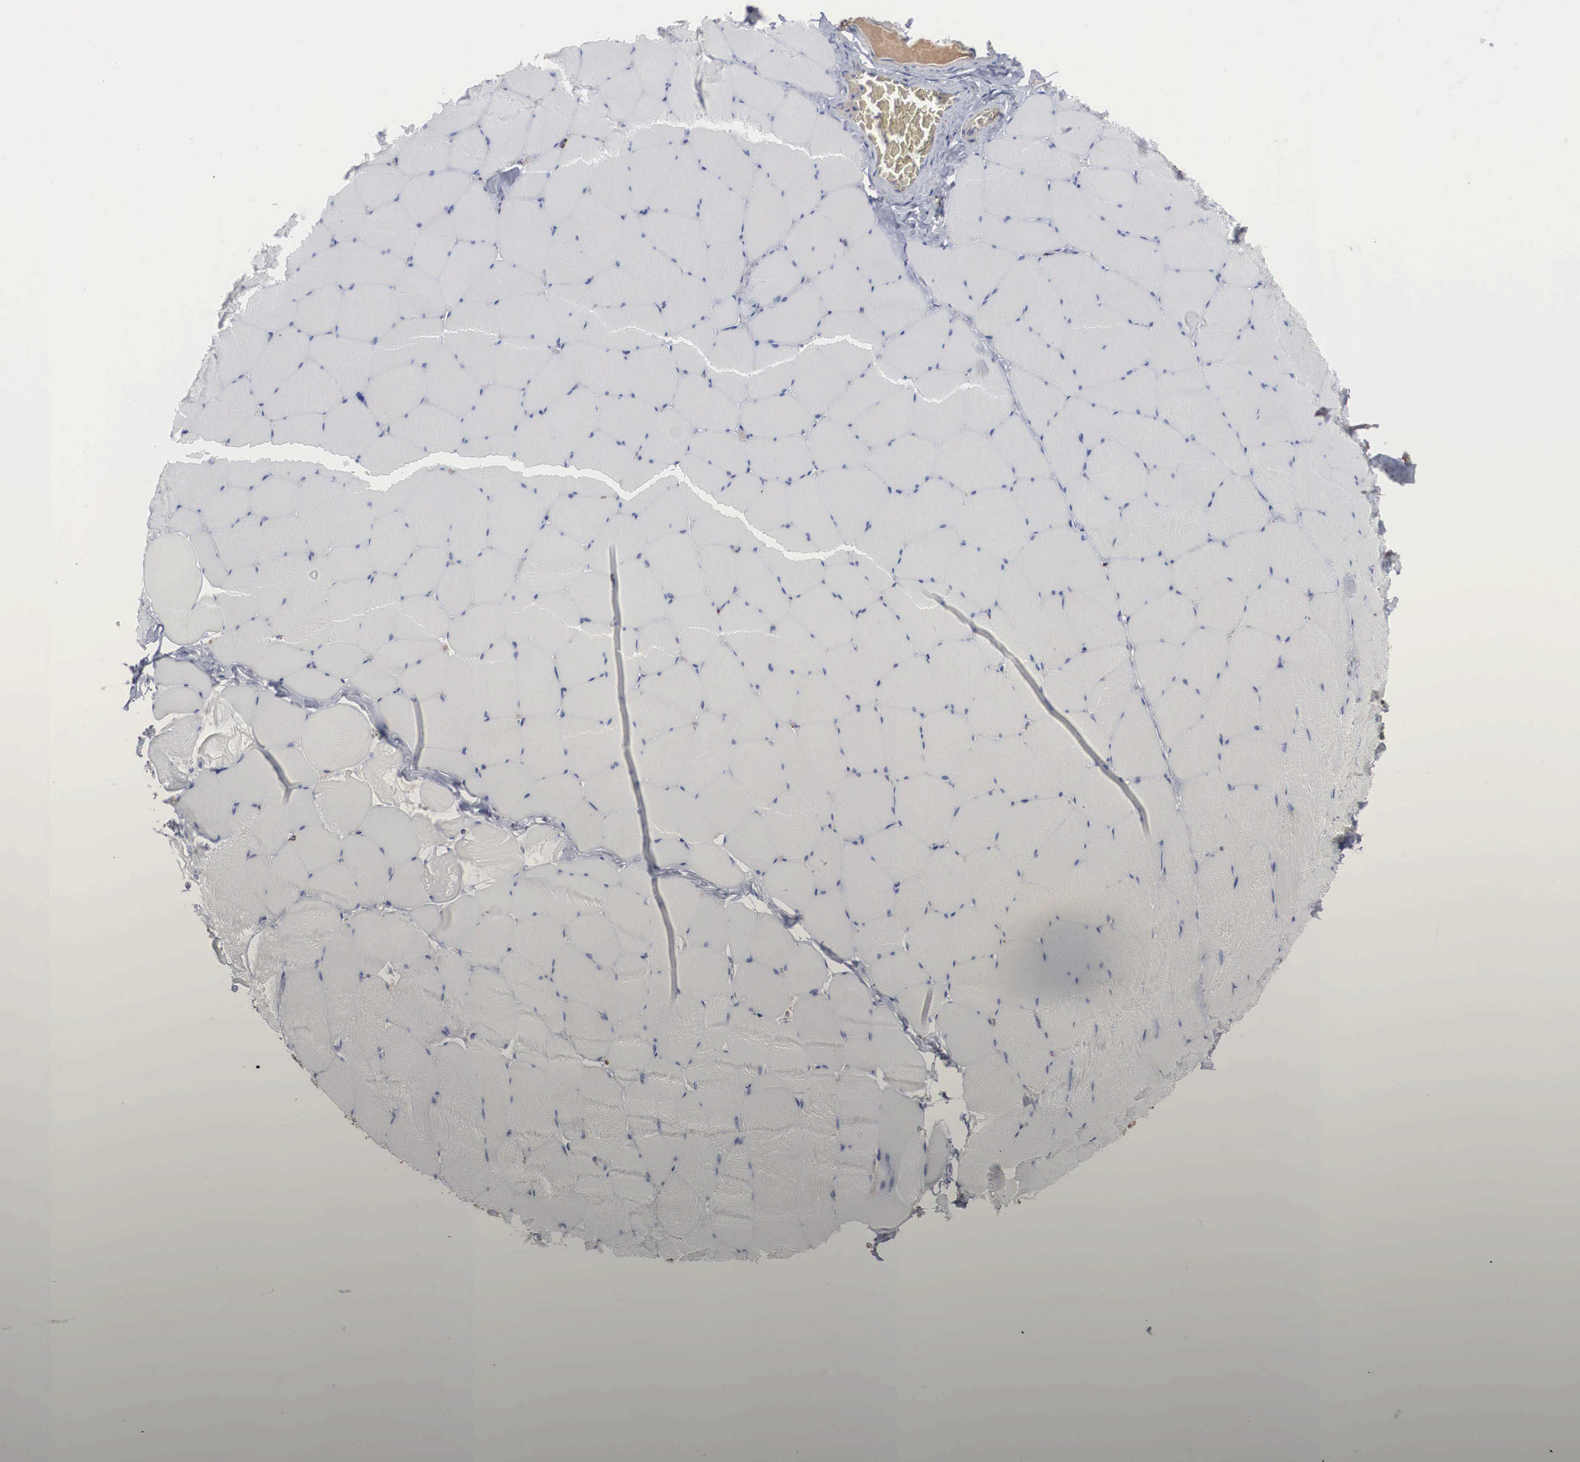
{"staining": {"intensity": "negative", "quantity": "none", "location": "none"}, "tissue": "skeletal muscle", "cell_type": "Myocytes", "image_type": "normal", "snomed": [{"axis": "morphology", "description": "Normal tissue, NOS"}, {"axis": "topography", "description": "Skeletal muscle"}, {"axis": "topography", "description": "Salivary gland"}], "caption": "Human skeletal muscle stained for a protein using immunohistochemistry demonstrates no staining in myocytes.", "gene": "LGALS3BP", "patient": {"sex": "male", "age": 62}}